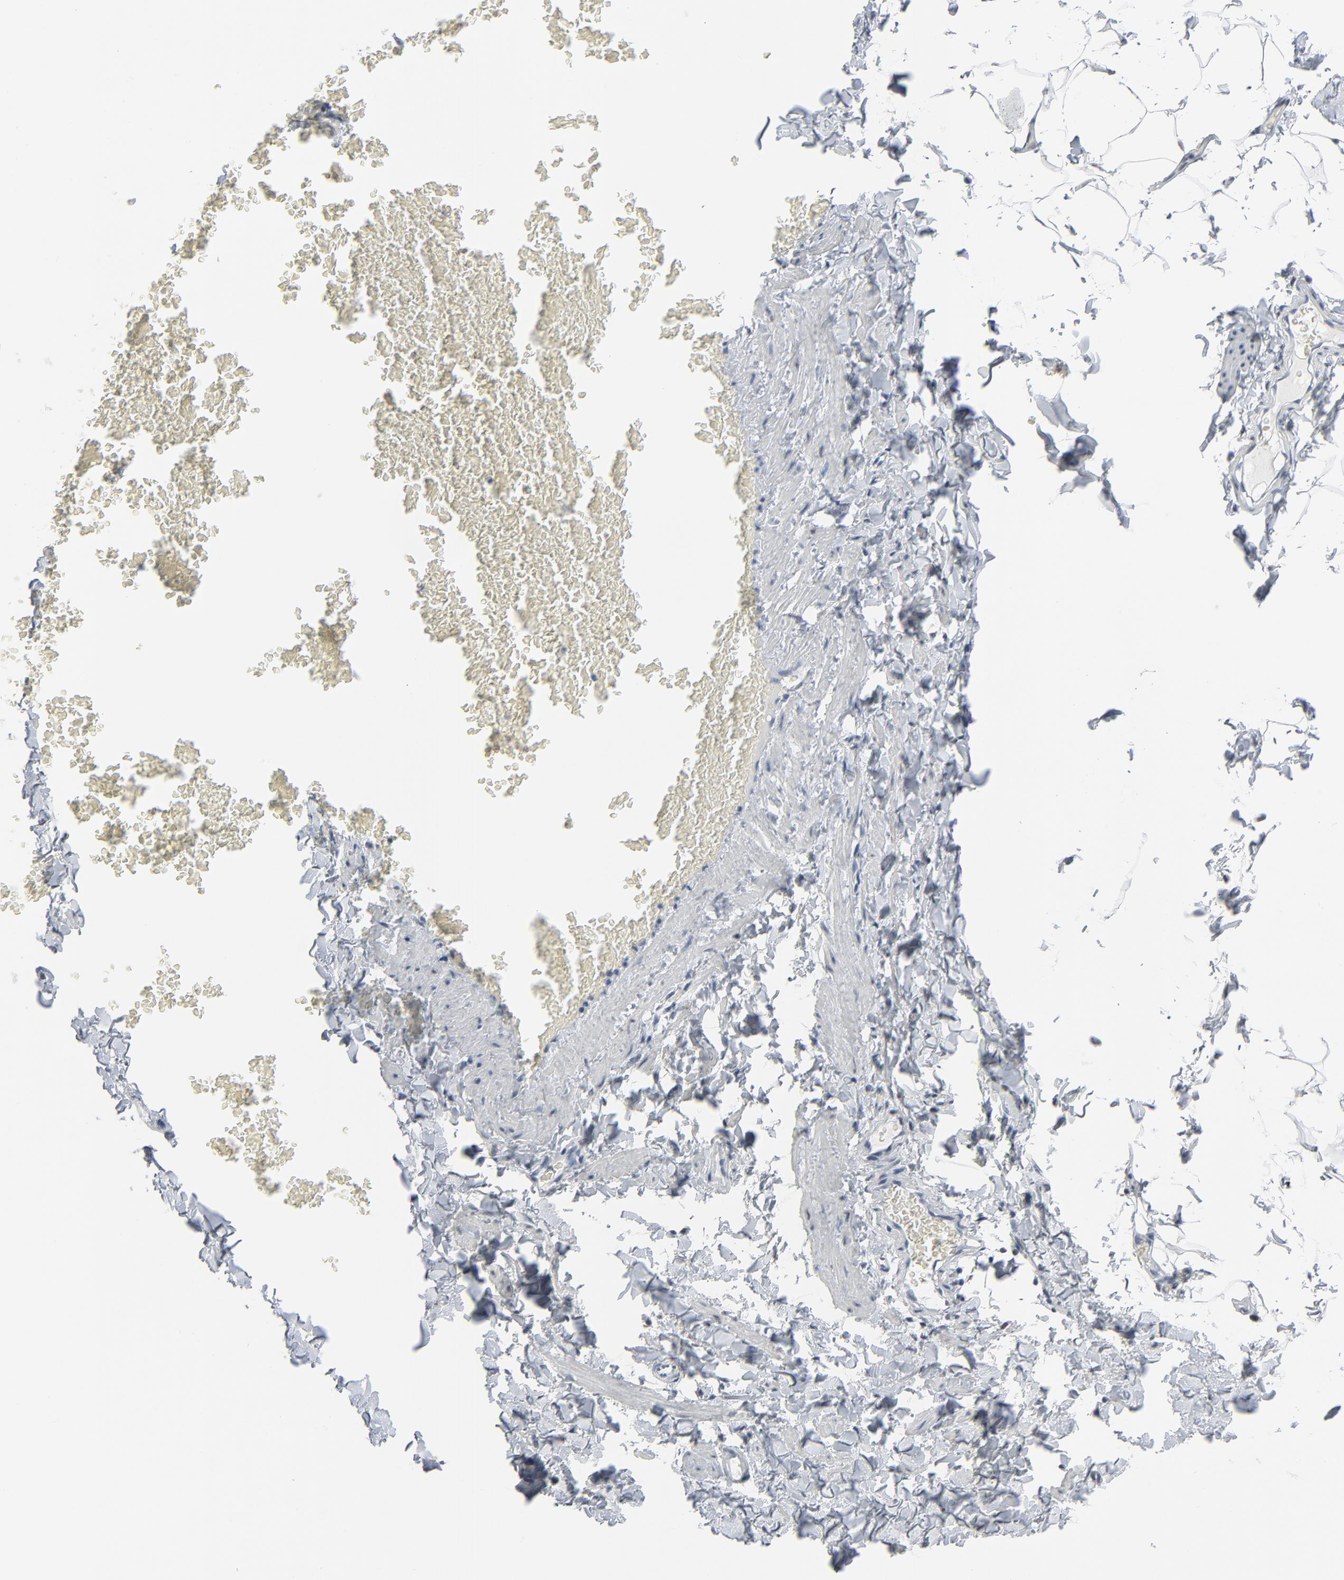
{"staining": {"intensity": "negative", "quantity": "none", "location": "none"}, "tissue": "adipose tissue", "cell_type": "Adipocytes", "image_type": "normal", "snomed": [{"axis": "morphology", "description": "Normal tissue, NOS"}, {"axis": "topography", "description": "Vascular tissue"}], "caption": "This is an immunohistochemistry micrograph of normal human adipose tissue. There is no expression in adipocytes.", "gene": "SIRT1", "patient": {"sex": "male", "age": 41}}